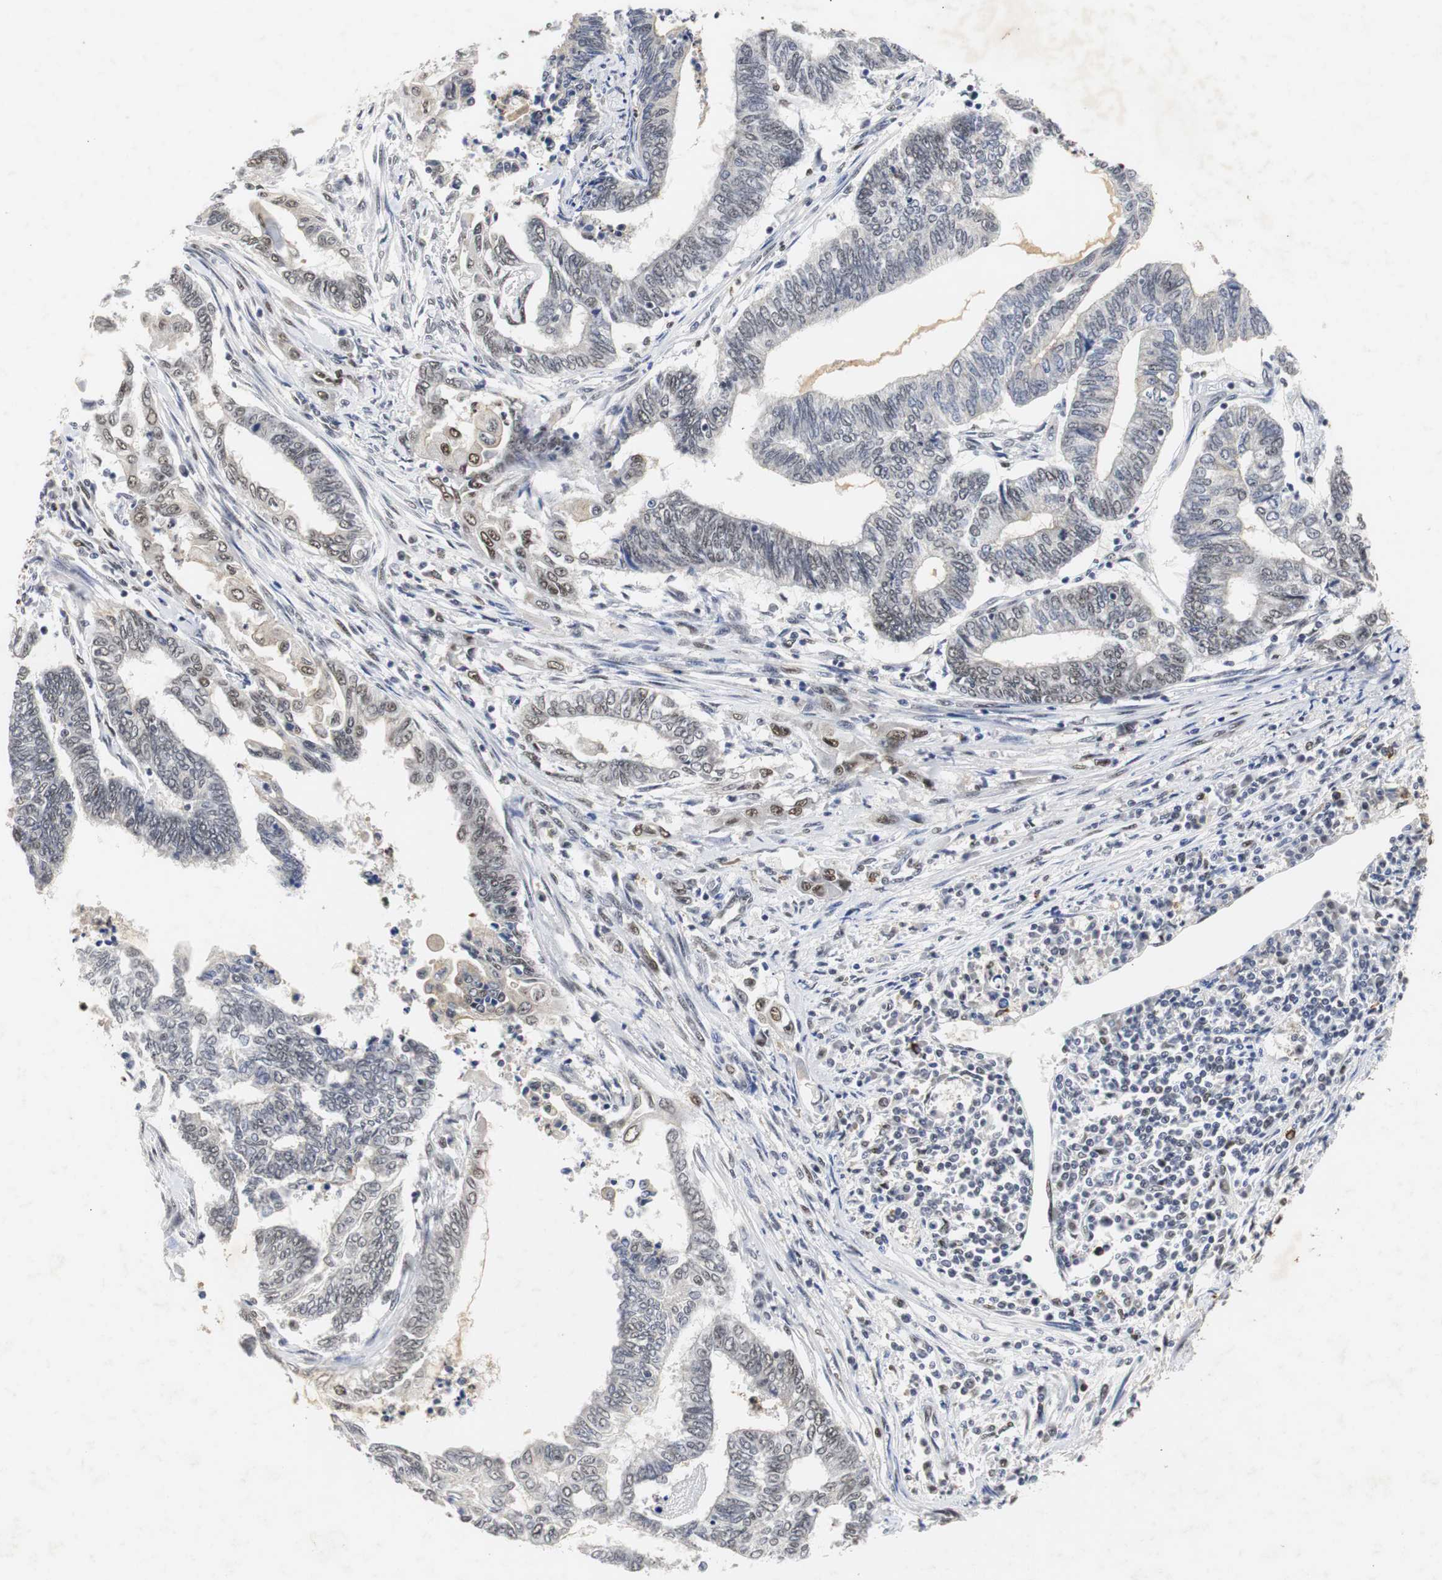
{"staining": {"intensity": "weak", "quantity": "25%-75%", "location": "nuclear"}, "tissue": "endometrial cancer", "cell_type": "Tumor cells", "image_type": "cancer", "snomed": [{"axis": "morphology", "description": "Adenocarcinoma, NOS"}, {"axis": "topography", "description": "Uterus"}, {"axis": "topography", "description": "Endometrium"}], "caption": "A low amount of weak nuclear staining is seen in approximately 25%-75% of tumor cells in endometrial cancer (adenocarcinoma) tissue.", "gene": "ZFC3H1", "patient": {"sex": "female", "age": 70}}